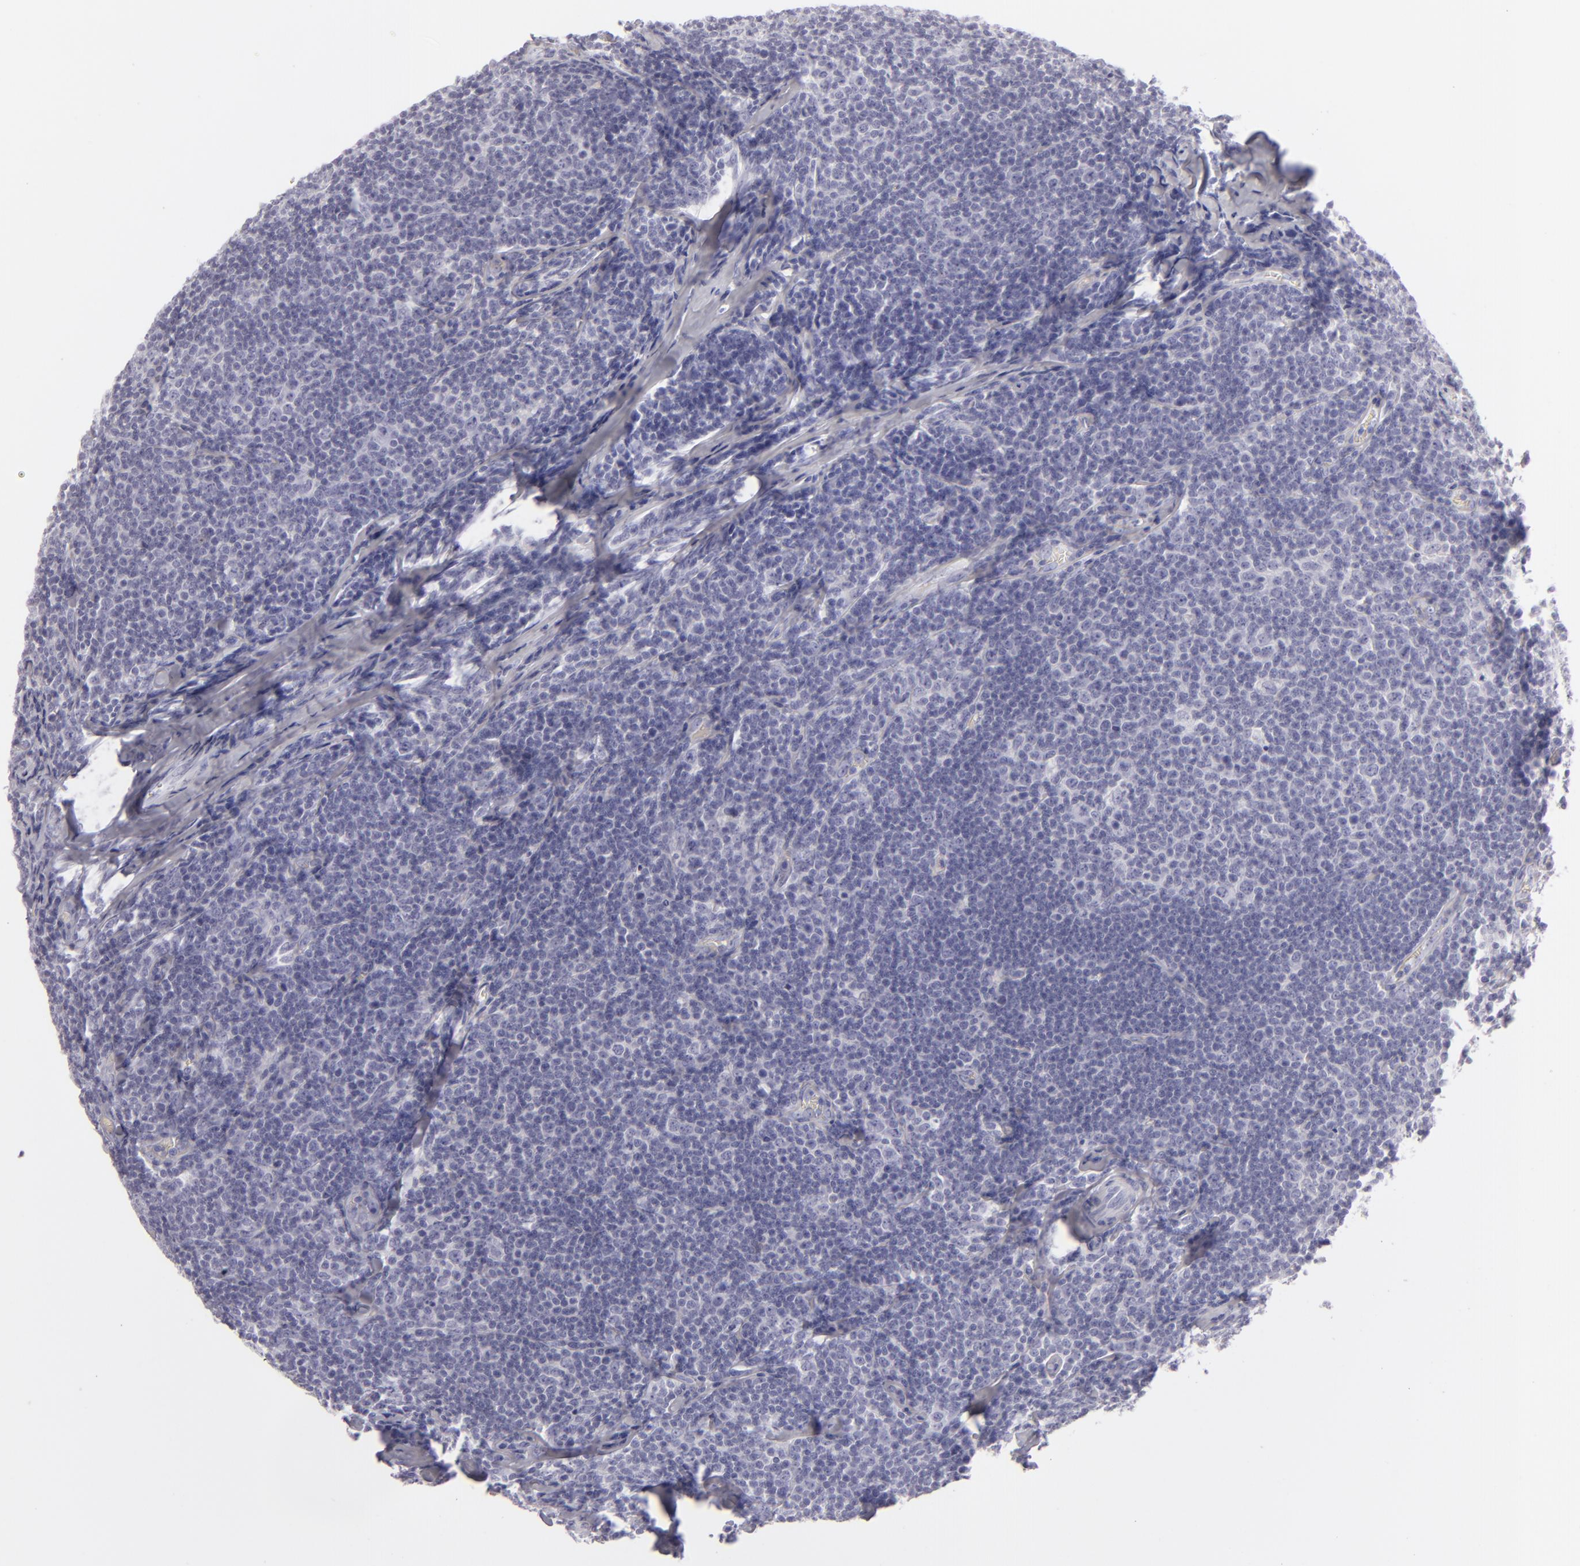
{"staining": {"intensity": "negative", "quantity": "none", "location": "none"}, "tissue": "lymphoma", "cell_type": "Tumor cells", "image_type": "cancer", "snomed": [{"axis": "morphology", "description": "Malignant lymphoma, non-Hodgkin's type, Low grade"}, {"axis": "topography", "description": "Lymph node"}], "caption": "This photomicrograph is of malignant lymphoma, non-Hodgkin's type (low-grade) stained with immunohistochemistry to label a protein in brown with the nuclei are counter-stained blue. There is no expression in tumor cells.", "gene": "CDX2", "patient": {"sex": "male", "age": 74}}